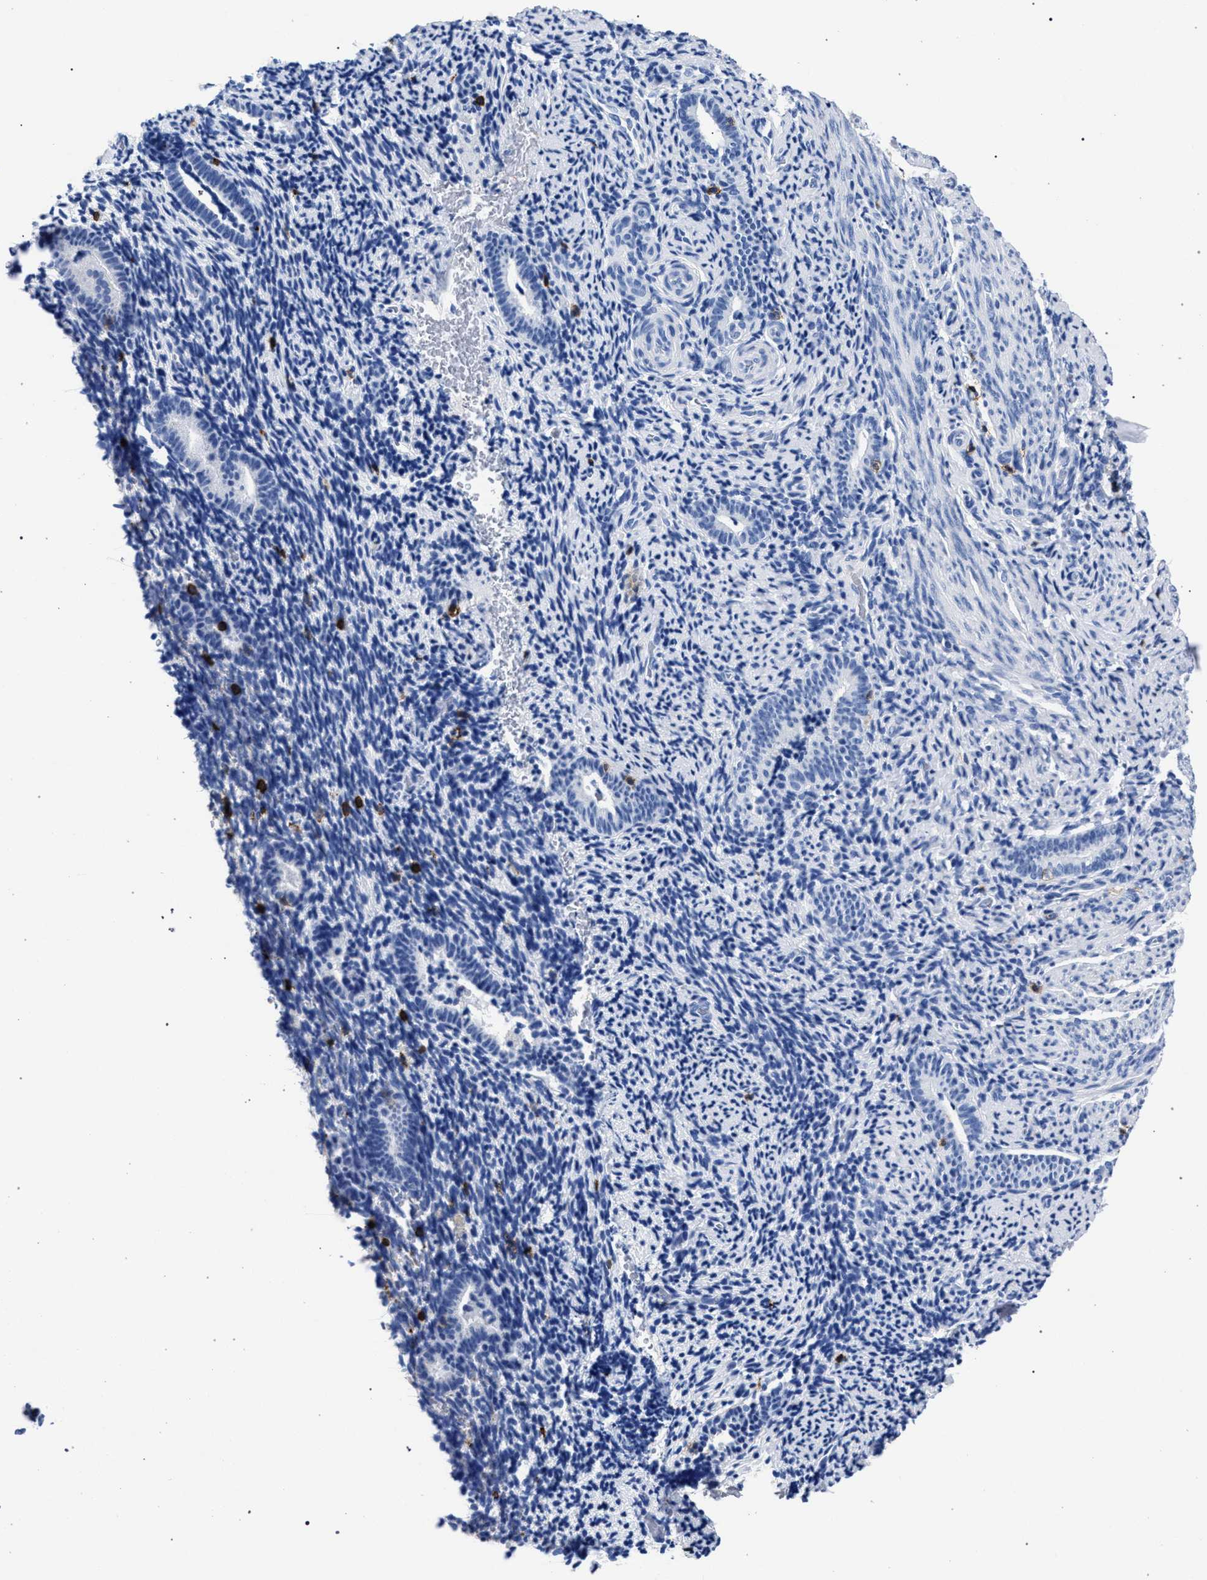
{"staining": {"intensity": "negative", "quantity": "none", "location": "none"}, "tissue": "endometrium", "cell_type": "Cells in endometrial stroma", "image_type": "normal", "snomed": [{"axis": "morphology", "description": "Normal tissue, NOS"}, {"axis": "topography", "description": "Endometrium"}], "caption": "This photomicrograph is of unremarkable endometrium stained with immunohistochemistry (IHC) to label a protein in brown with the nuclei are counter-stained blue. There is no positivity in cells in endometrial stroma. The staining was performed using DAB (3,3'-diaminobenzidine) to visualize the protein expression in brown, while the nuclei were stained in blue with hematoxylin (Magnification: 20x).", "gene": "KLRK1", "patient": {"sex": "female", "age": 51}}